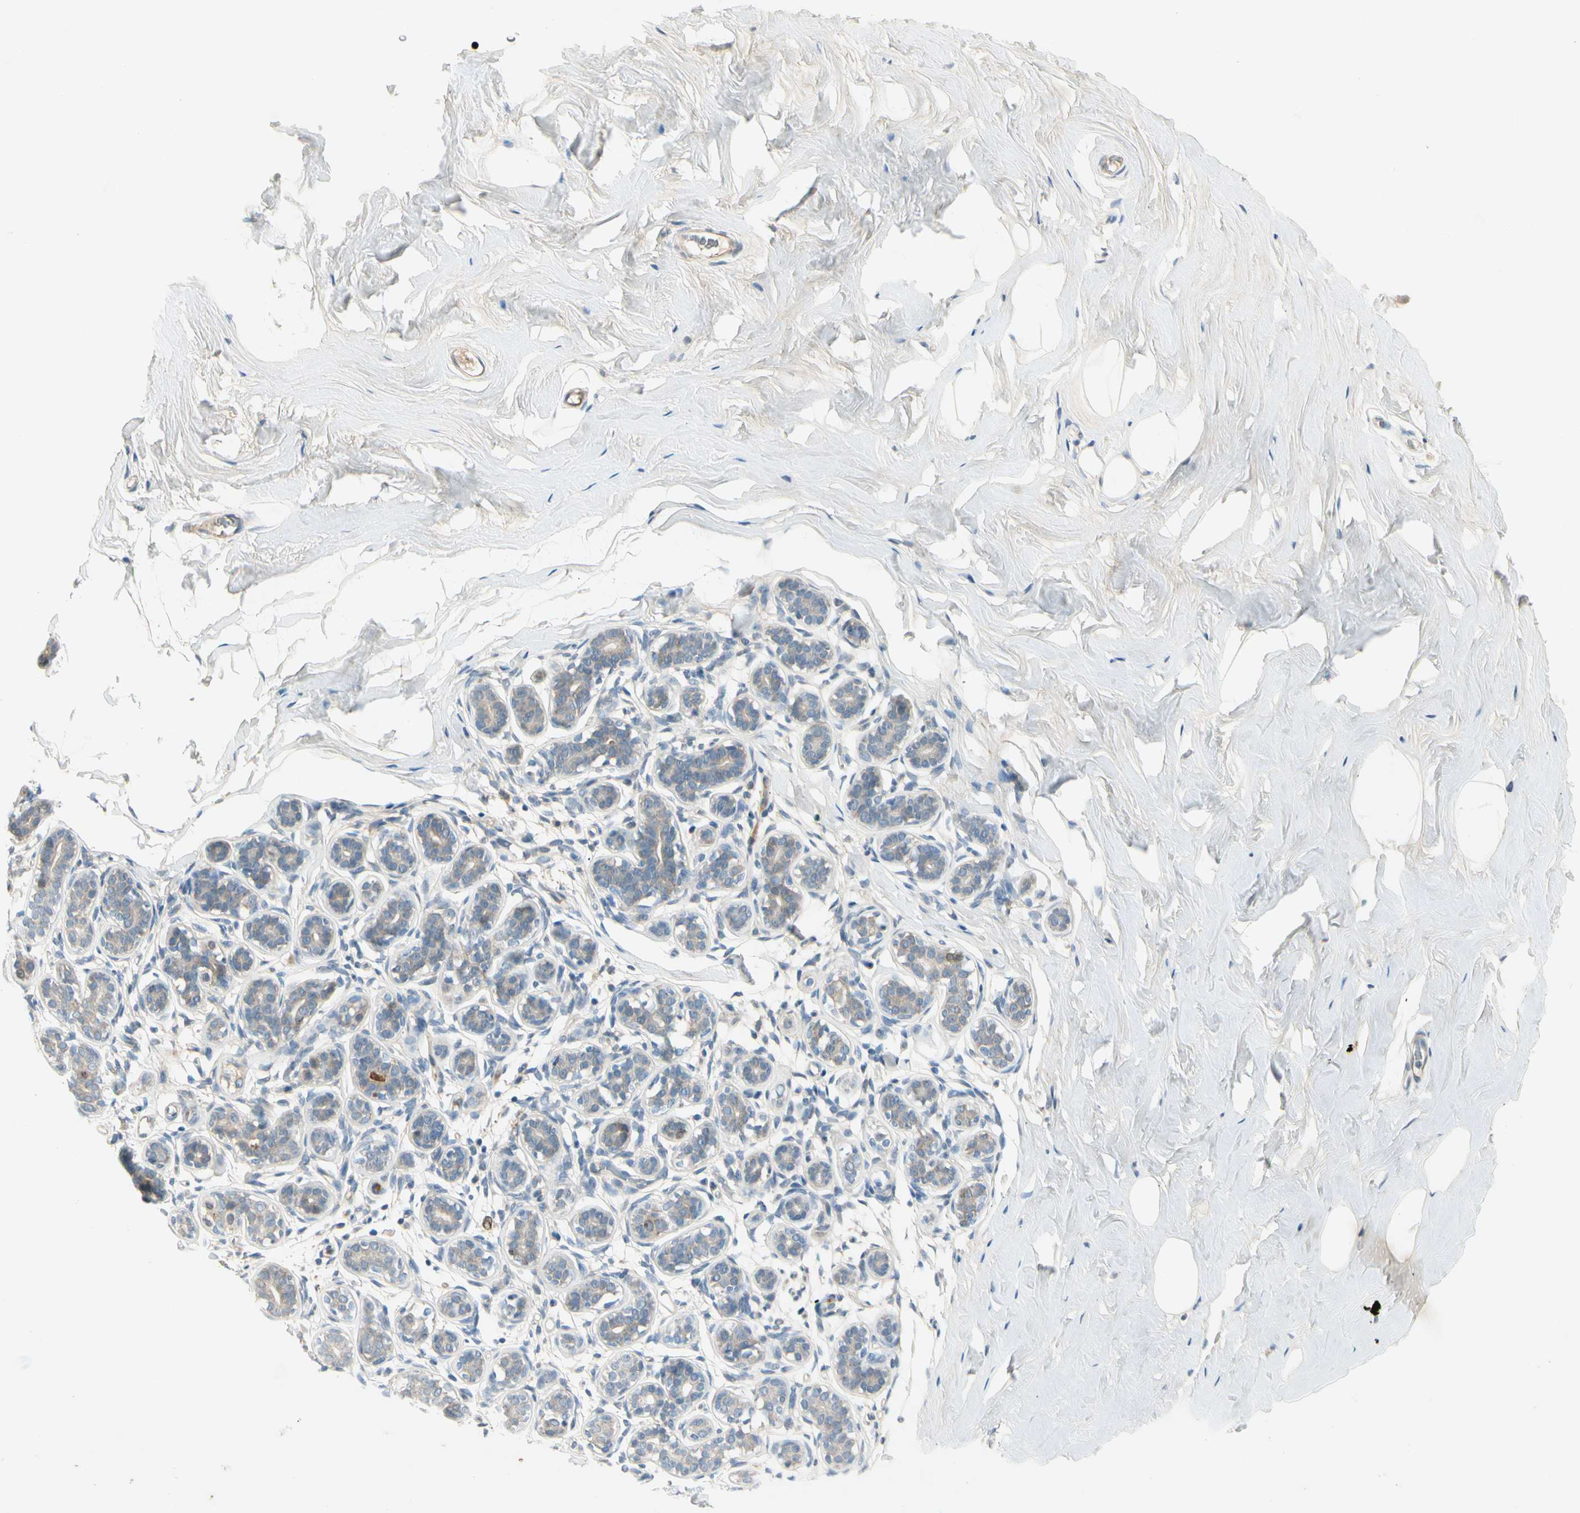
{"staining": {"intensity": "negative", "quantity": "none", "location": "none"}, "tissue": "breast", "cell_type": "Adipocytes", "image_type": "normal", "snomed": [{"axis": "morphology", "description": "Normal tissue, NOS"}, {"axis": "topography", "description": "Breast"}], "caption": "Immunohistochemistry (IHC) histopathology image of unremarkable breast stained for a protein (brown), which reveals no positivity in adipocytes.", "gene": "PITX1", "patient": {"sex": "female", "age": 75}}